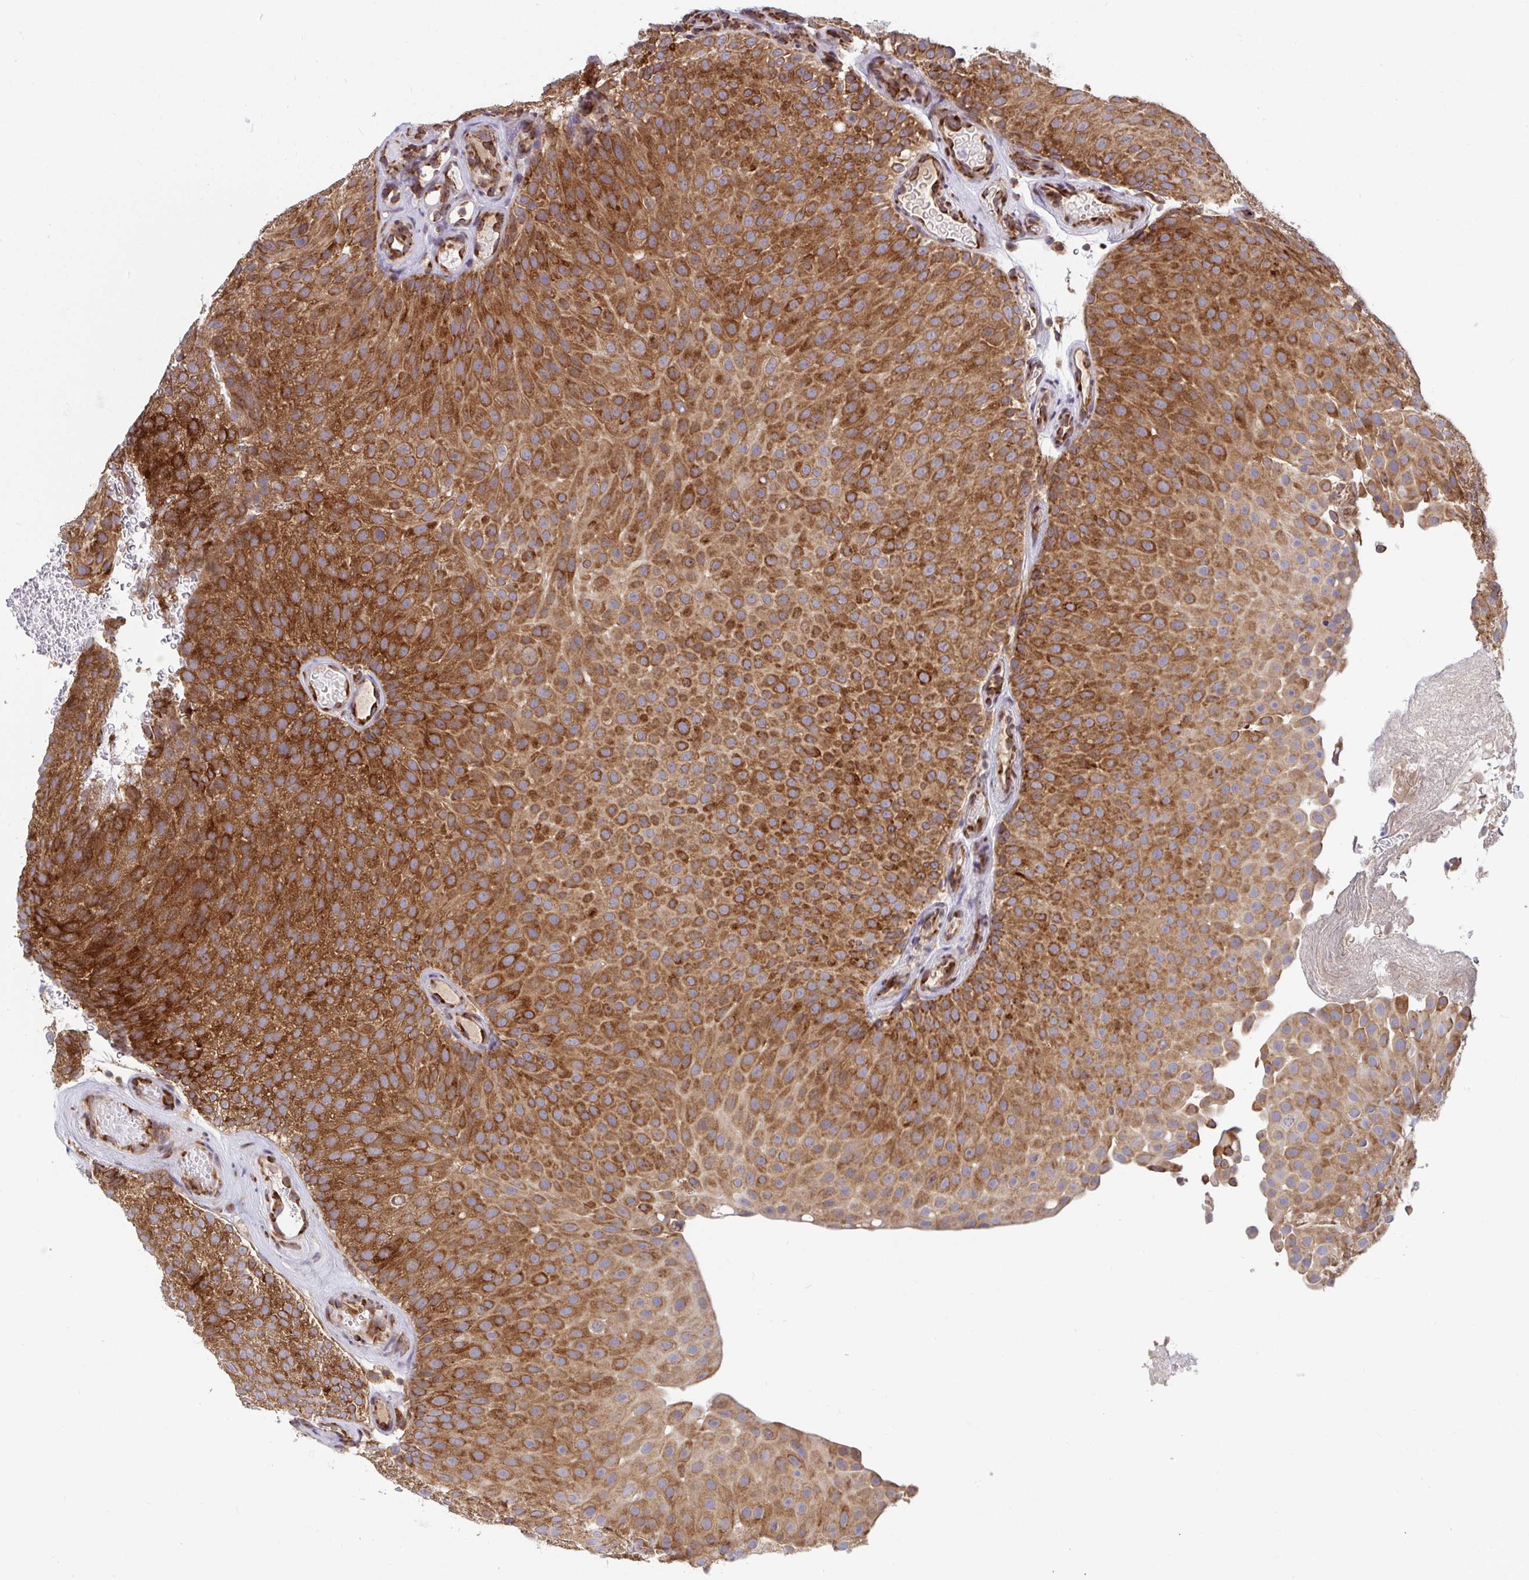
{"staining": {"intensity": "strong", "quantity": "25%-75%", "location": "cytoplasmic/membranous"}, "tissue": "urothelial cancer", "cell_type": "Tumor cells", "image_type": "cancer", "snomed": [{"axis": "morphology", "description": "Urothelial carcinoma, Low grade"}, {"axis": "topography", "description": "Urinary bladder"}], "caption": "A histopathology image of human urothelial cancer stained for a protein demonstrates strong cytoplasmic/membranous brown staining in tumor cells.", "gene": "ATP5MJ", "patient": {"sex": "male", "age": 78}}